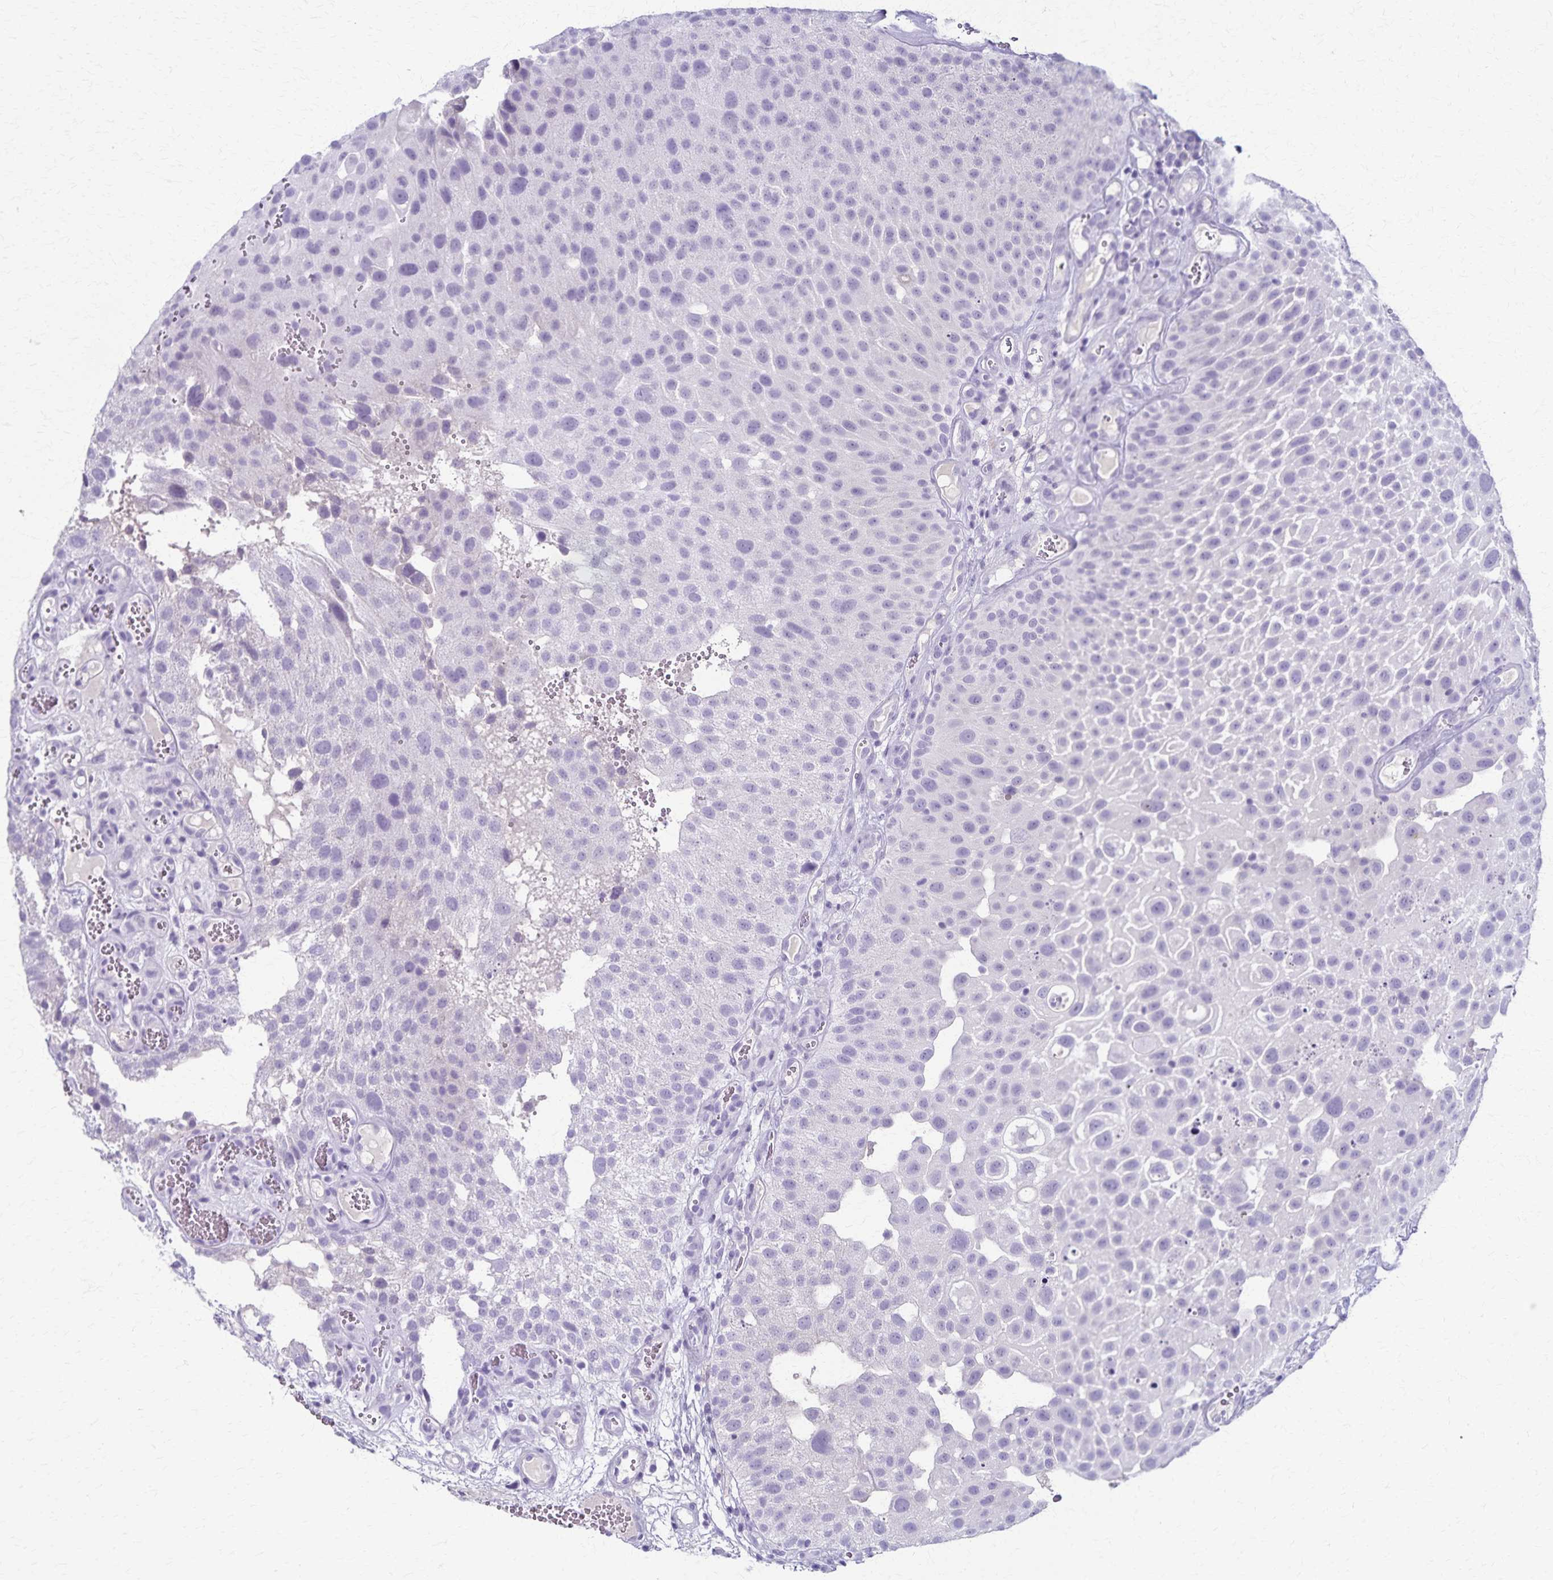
{"staining": {"intensity": "negative", "quantity": "none", "location": "none"}, "tissue": "urothelial cancer", "cell_type": "Tumor cells", "image_type": "cancer", "snomed": [{"axis": "morphology", "description": "Urothelial carcinoma, Low grade"}, {"axis": "topography", "description": "Urinary bladder"}], "caption": "The immunohistochemistry (IHC) micrograph has no significant expression in tumor cells of low-grade urothelial carcinoma tissue. The staining was performed using DAB to visualize the protein expression in brown, while the nuclei were stained in blue with hematoxylin (Magnification: 20x).", "gene": "TMEM60", "patient": {"sex": "male", "age": 72}}